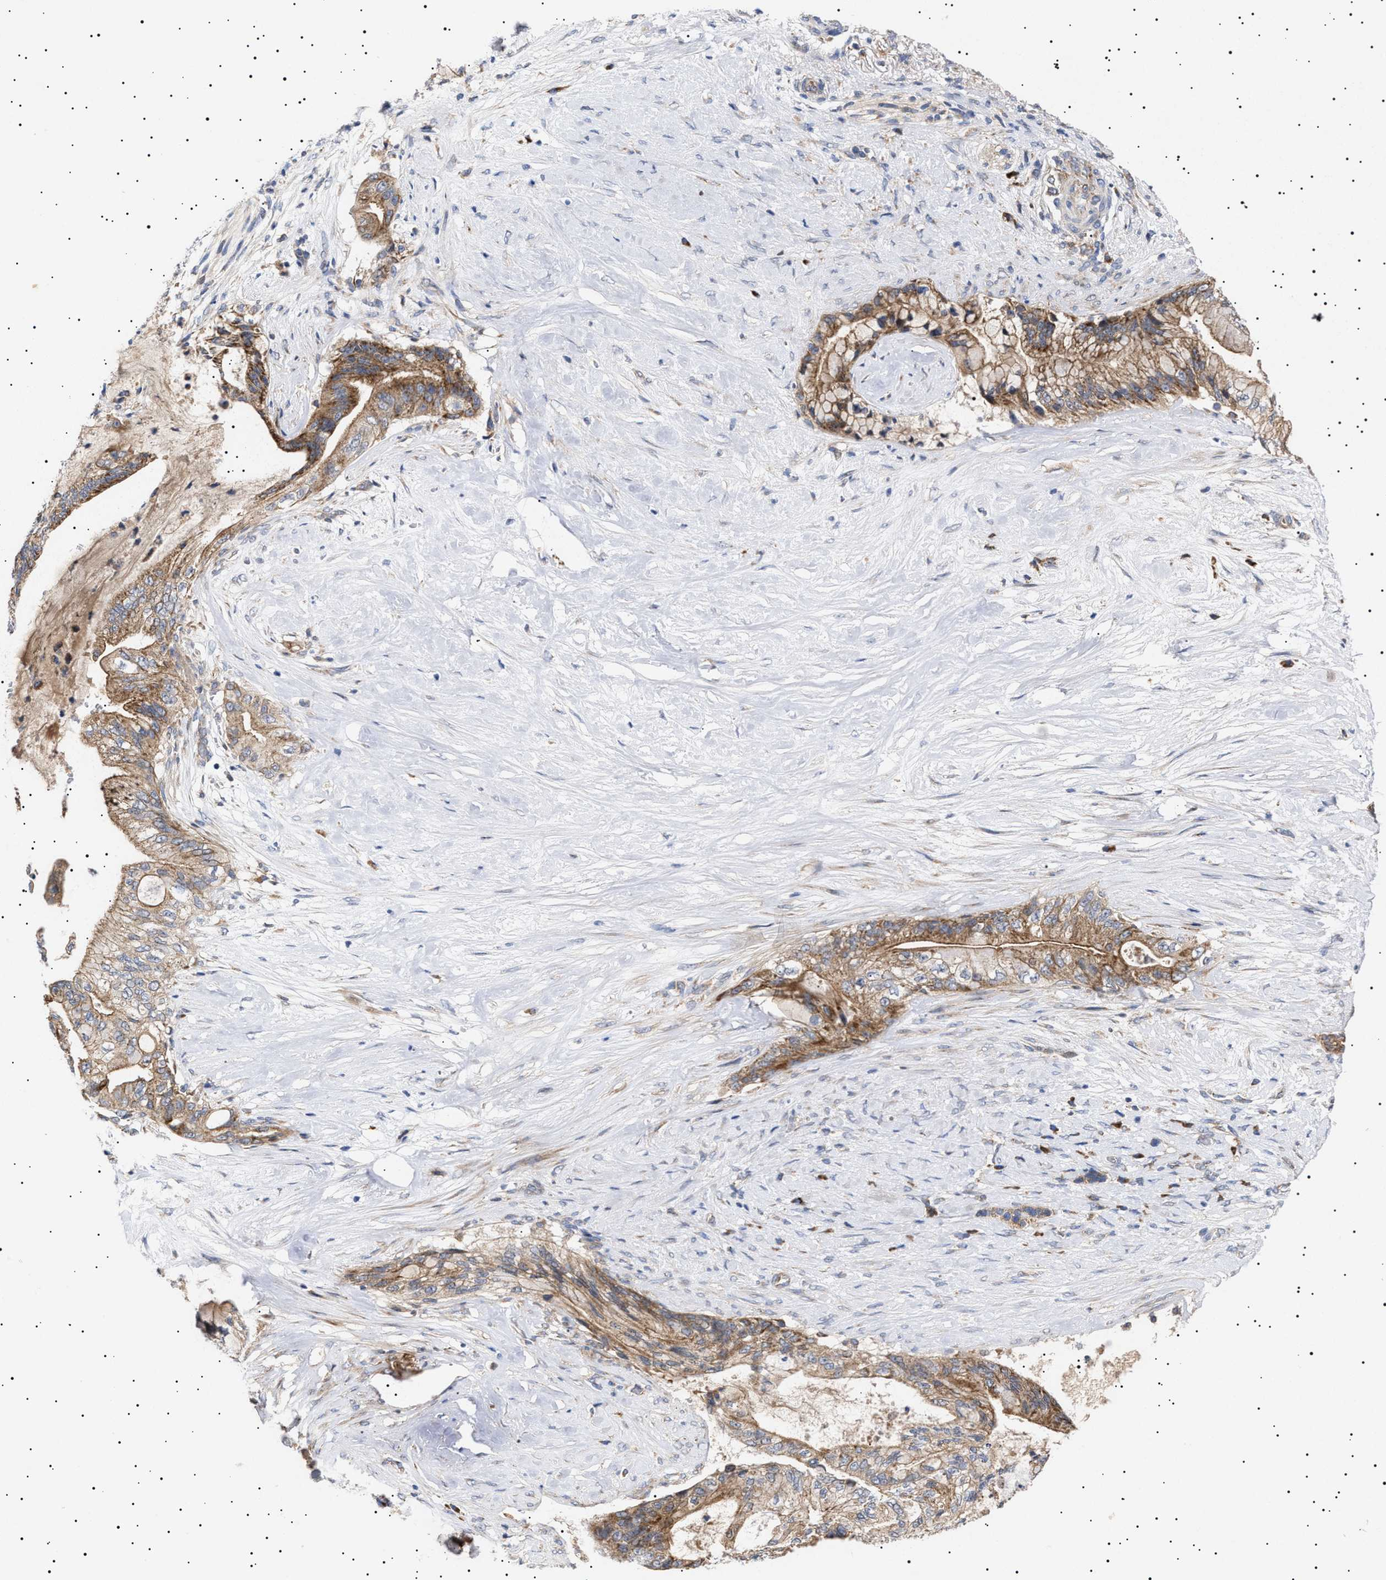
{"staining": {"intensity": "moderate", "quantity": ">75%", "location": "cytoplasmic/membranous"}, "tissue": "pancreatic cancer", "cell_type": "Tumor cells", "image_type": "cancer", "snomed": [{"axis": "morphology", "description": "Adenocarcinoma, NOS"}, {"axis": "topography", "description": "Pancreas"}], "caption": "Tumor cells exhibit medium levels of moderate cytoplasmic/membranous expression in about >75% of cells in pancreatic cancer (adenocarcinoma). The staining is performed using DAB brown chromogen to label protein expression. The nuclei are counter-stained blue using hematoxylin.", "gene": "MRPL10", "patient": {"sex": "male", "age": 59}}